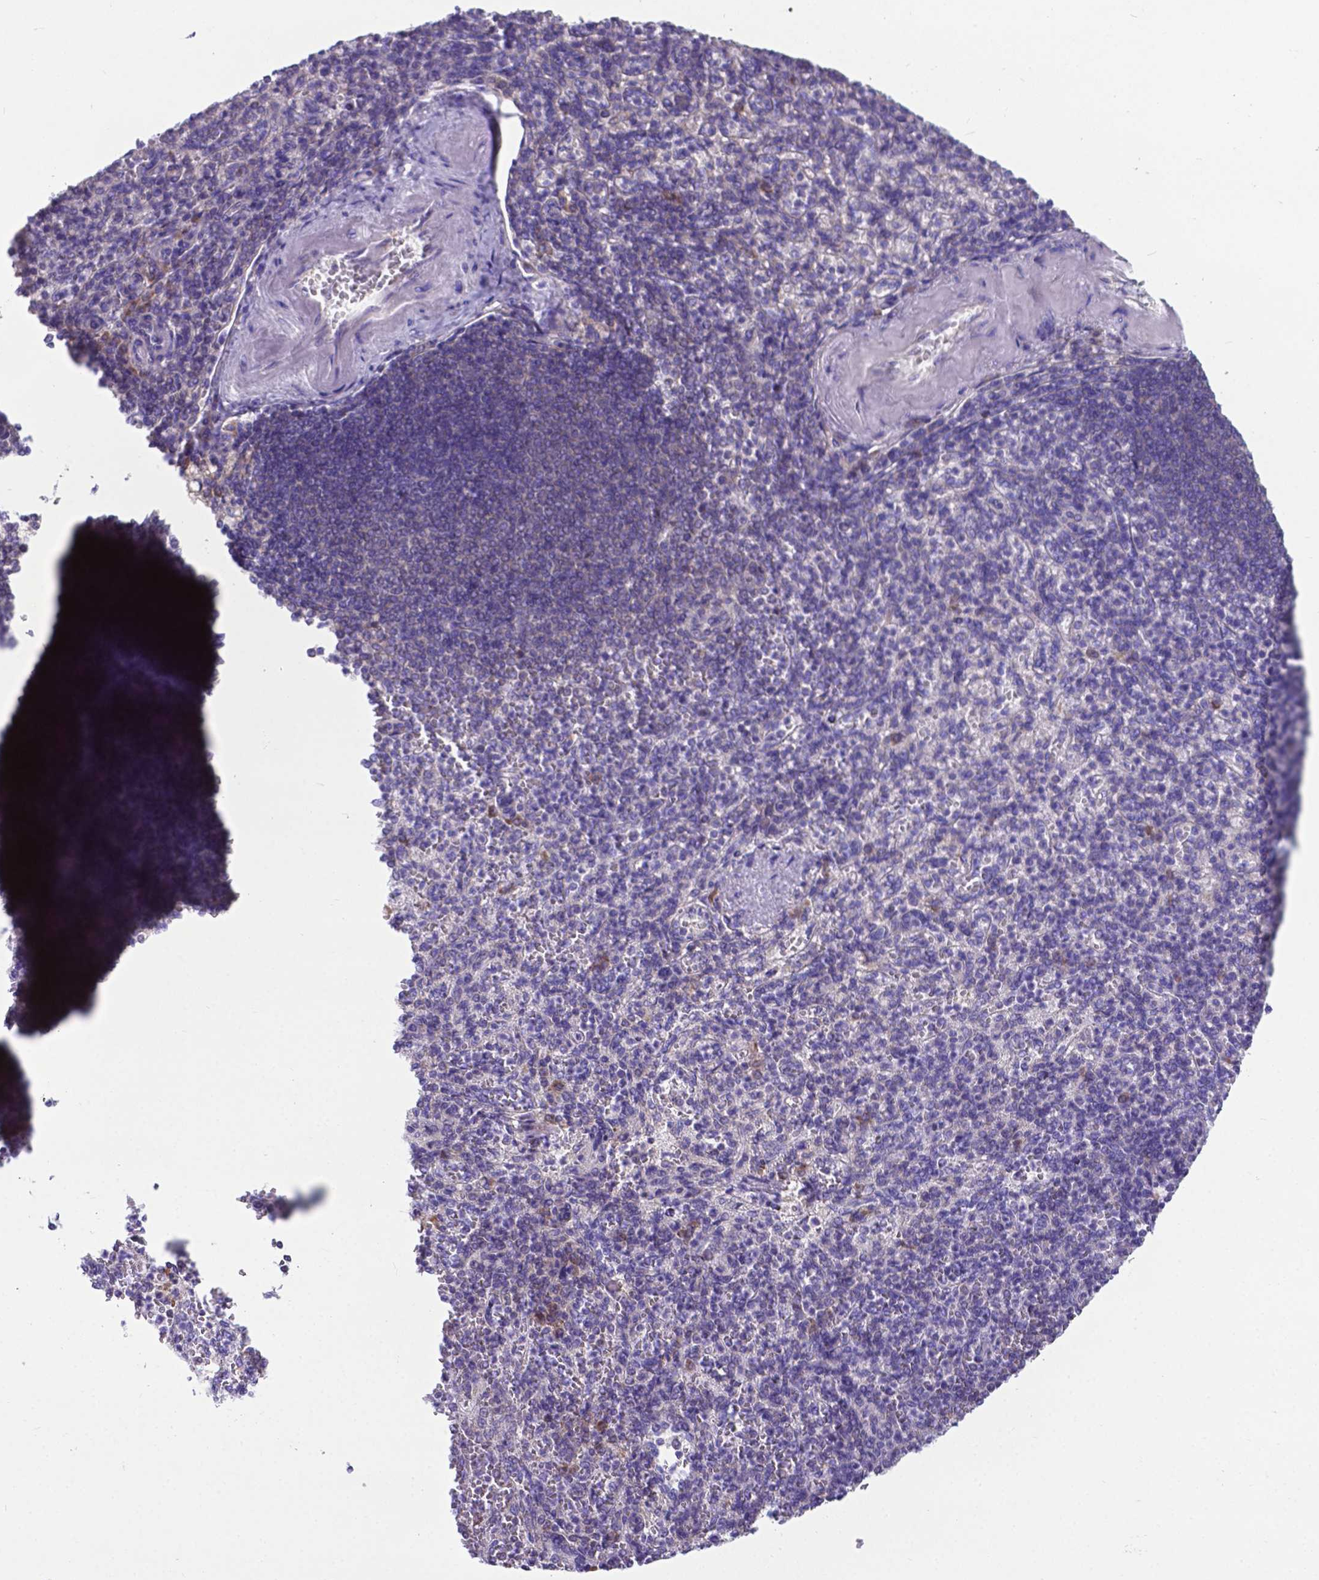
{"staining": {"intensity": "negative", "quantity": "none", "location": "none"}, "tissue": "spleen", "cell_type": "Cells in red pulp", "image_type": "normal", "snomed": [{"axis": "morphology", "description": "Normal tissue, NOS"}, {"axis": "topography", "description": "Spleen"}], "caption": "An IHC photomicrograph of unremarkable spleen is shown. There is no staining in cells in red pulp of spleen. Brightfield microscopy of immunohistochemistry (IHC) stained with DAB (brown) and hematoxylin (blue), captured at high magnification.", "gene": "RPL6", "patient": {"sex": "female", "age": 74}}